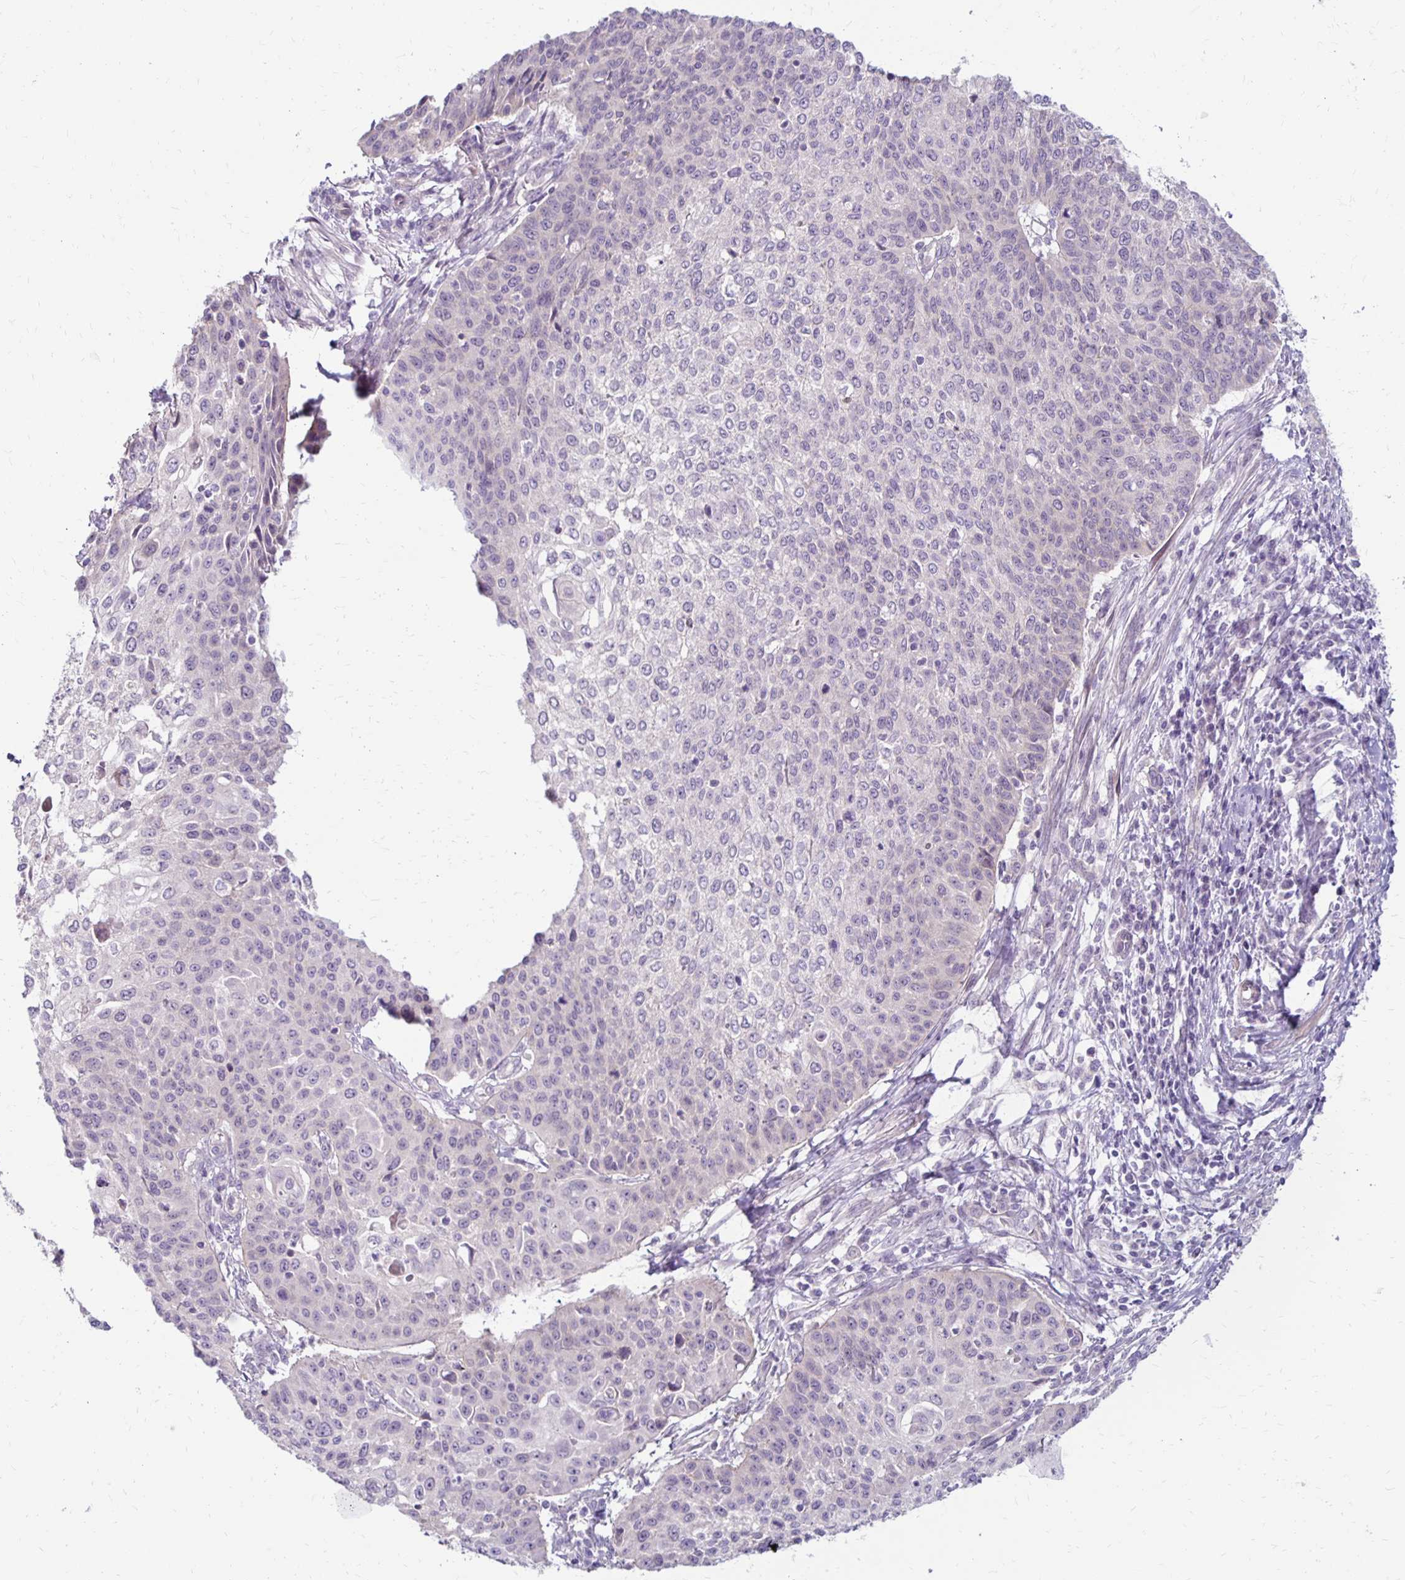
{"staining": {"intensity": "negative", "quantity": "none", "location": "none"}, "tissue": "cervical cancer", "cell_type": "Tumor cells", "image_type": "cancer", "snomed": [{"axis": "morphology", "description": "Squamous cell carcinoma, NOS"}, {"axis": "topography", "description": "Cervix"}], "caption": "Cervical cancer (squamous cell carcinoma) stained for a protein using IHC displays no positivity tumor cells.", "gene": "KATNBL1", "patient": {"sex": "female", "age": 65}}